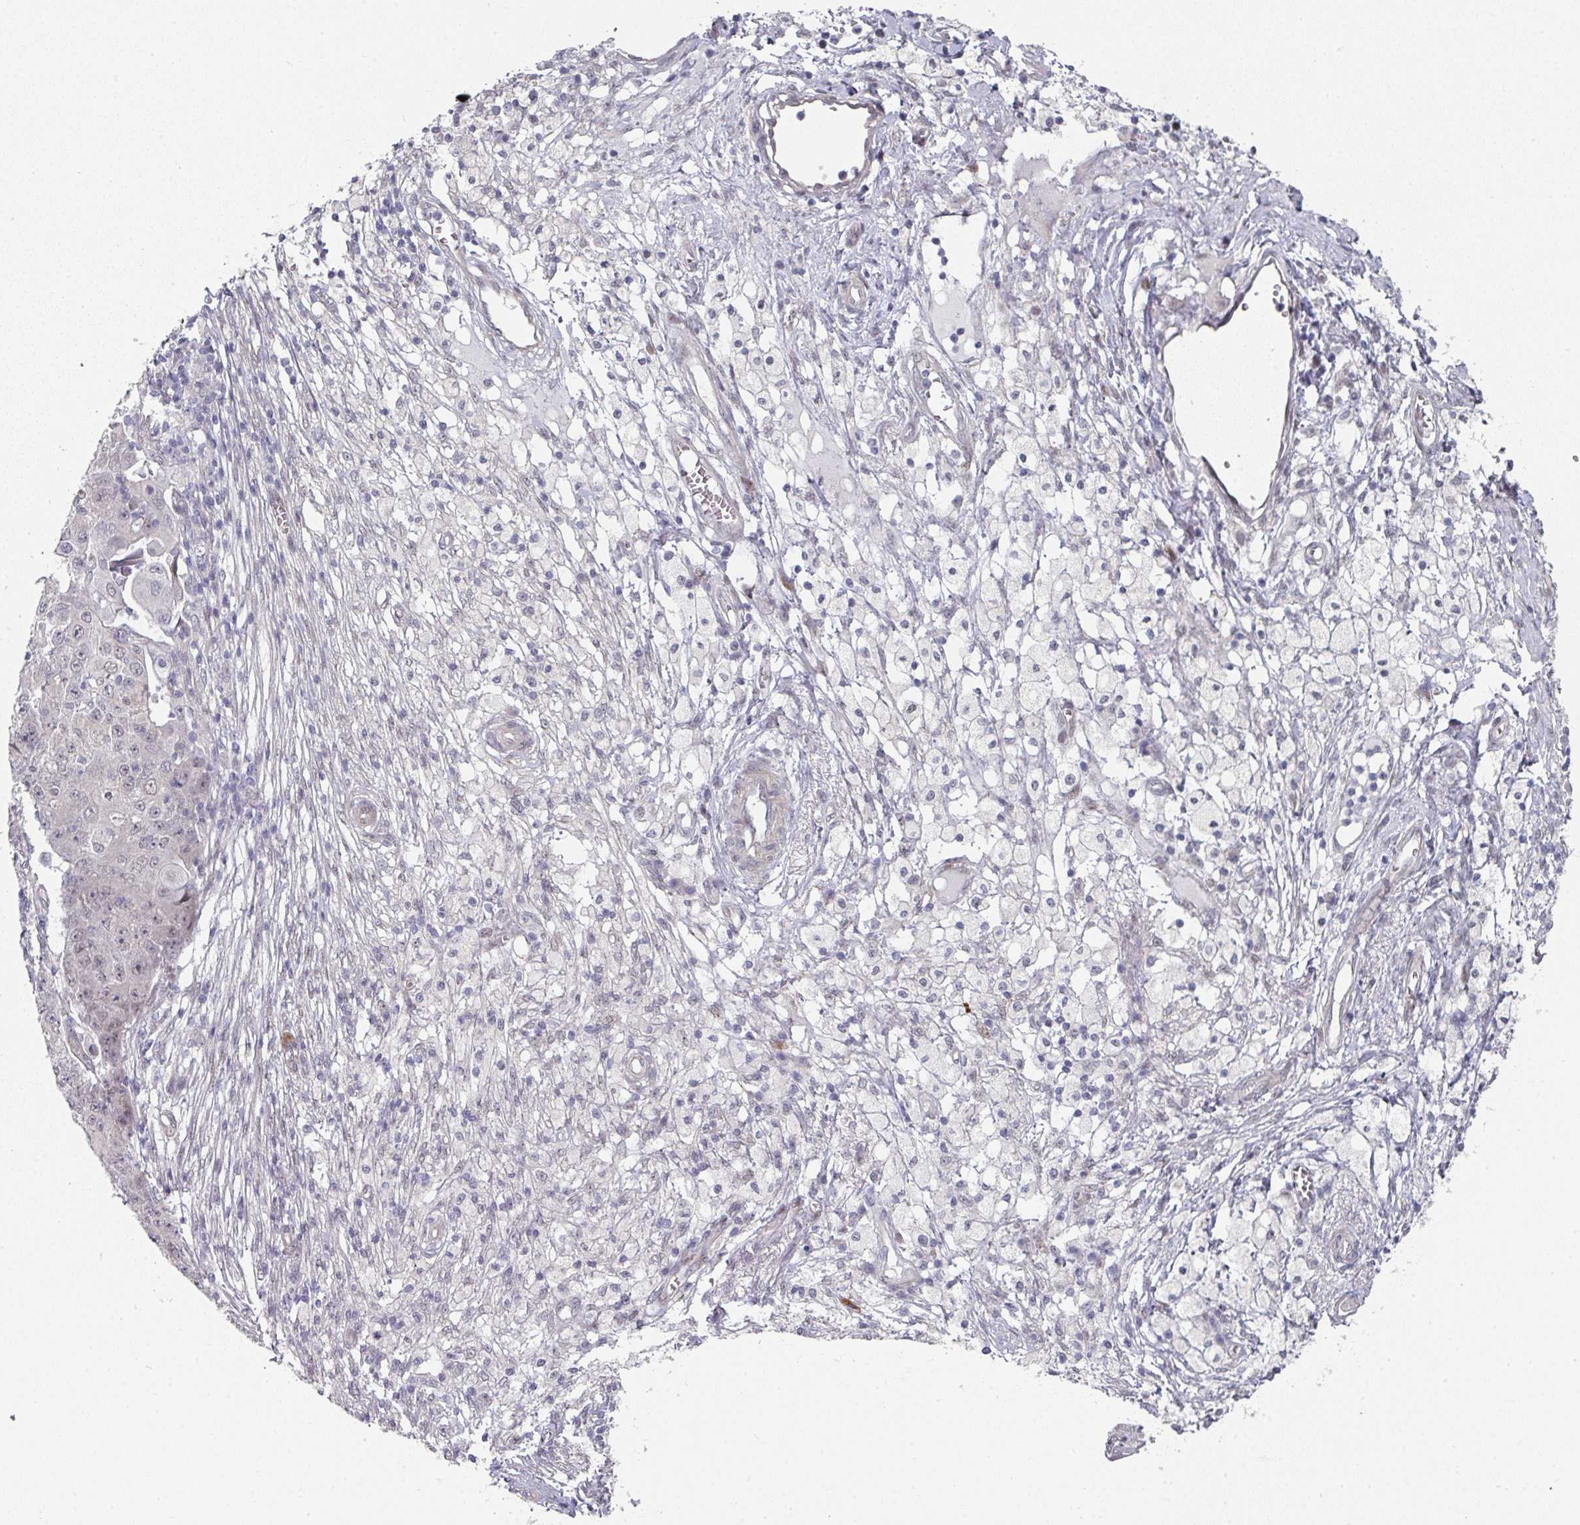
{"staining": {"intensity": "negative", "quantity": "none", "location": "none"}, "tissue": "ovarian cancer", "cell_type": "Tumor cells", "image_type": "cancer", "snomed": [{"axis": "morphology", "description": "Carcinoma, endometroid"}, {"axis": "topography", "description": "Ovary"}], "caption": "Tumor cells are negative for protein expression in human endometroid carcinoma (ovarian).", "gene": "TMCC1", "patient": {"sex": "female", "age": 42}}